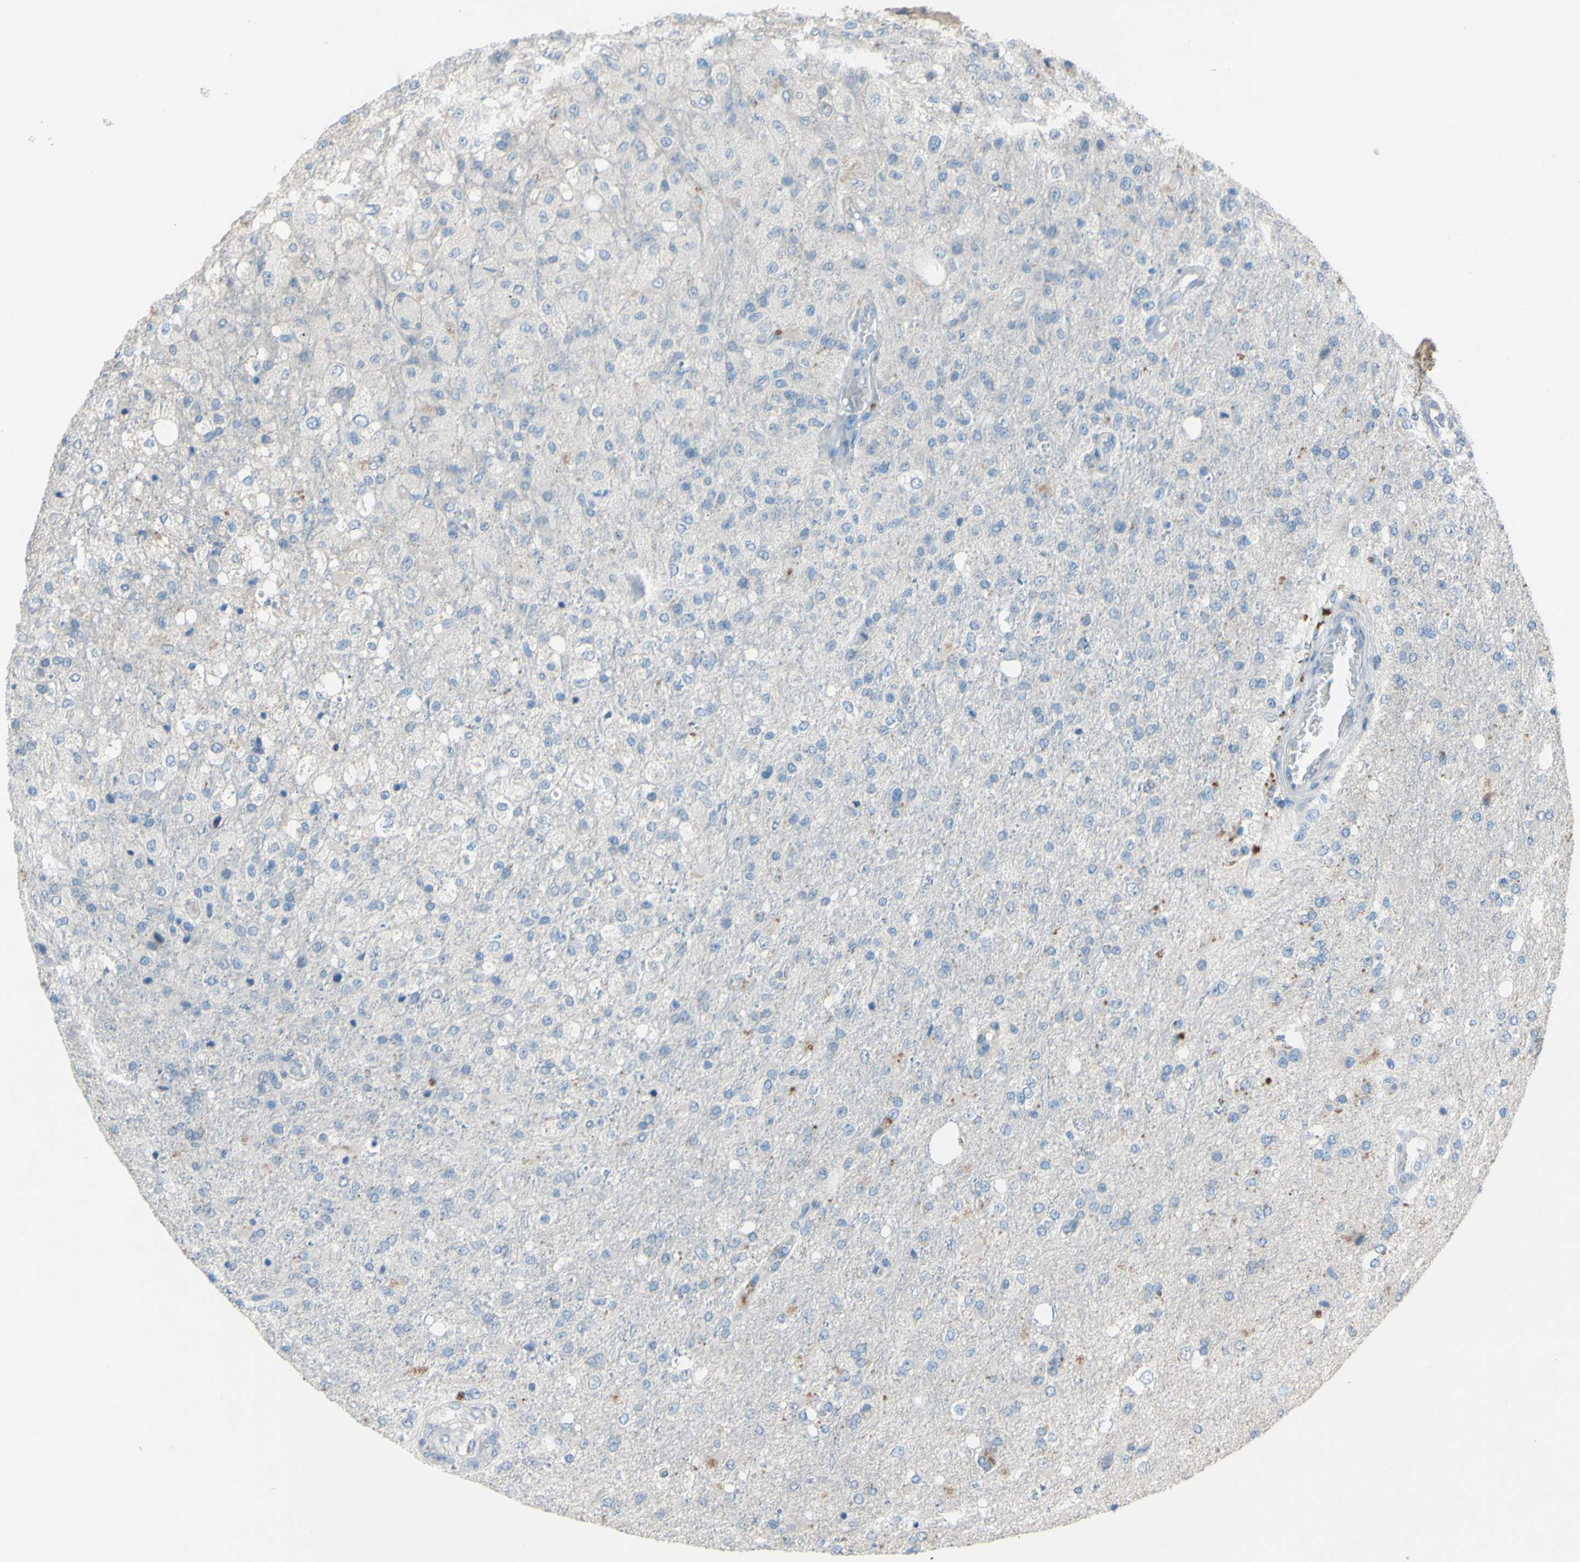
{"staining": {"intensity": "negative", "quantity": "none", "location": "none"}, "tissue": "glioma", "cell_type": "Tumor cells", "image_type": "cancer", "snomed": [{"axis": "morphology", "description": "Normal tissue, NOS"}, {"axis": "morphology", "description": "Glioma, malignant, High grade"}, {"axis": "topography", "description": "Cerebral cortex"}], "caption": "The histopathology image reveals no staining of tumor cells in glioma.", "gene": "CDCP1", "patient": {"sex": "male", "age": 77}}